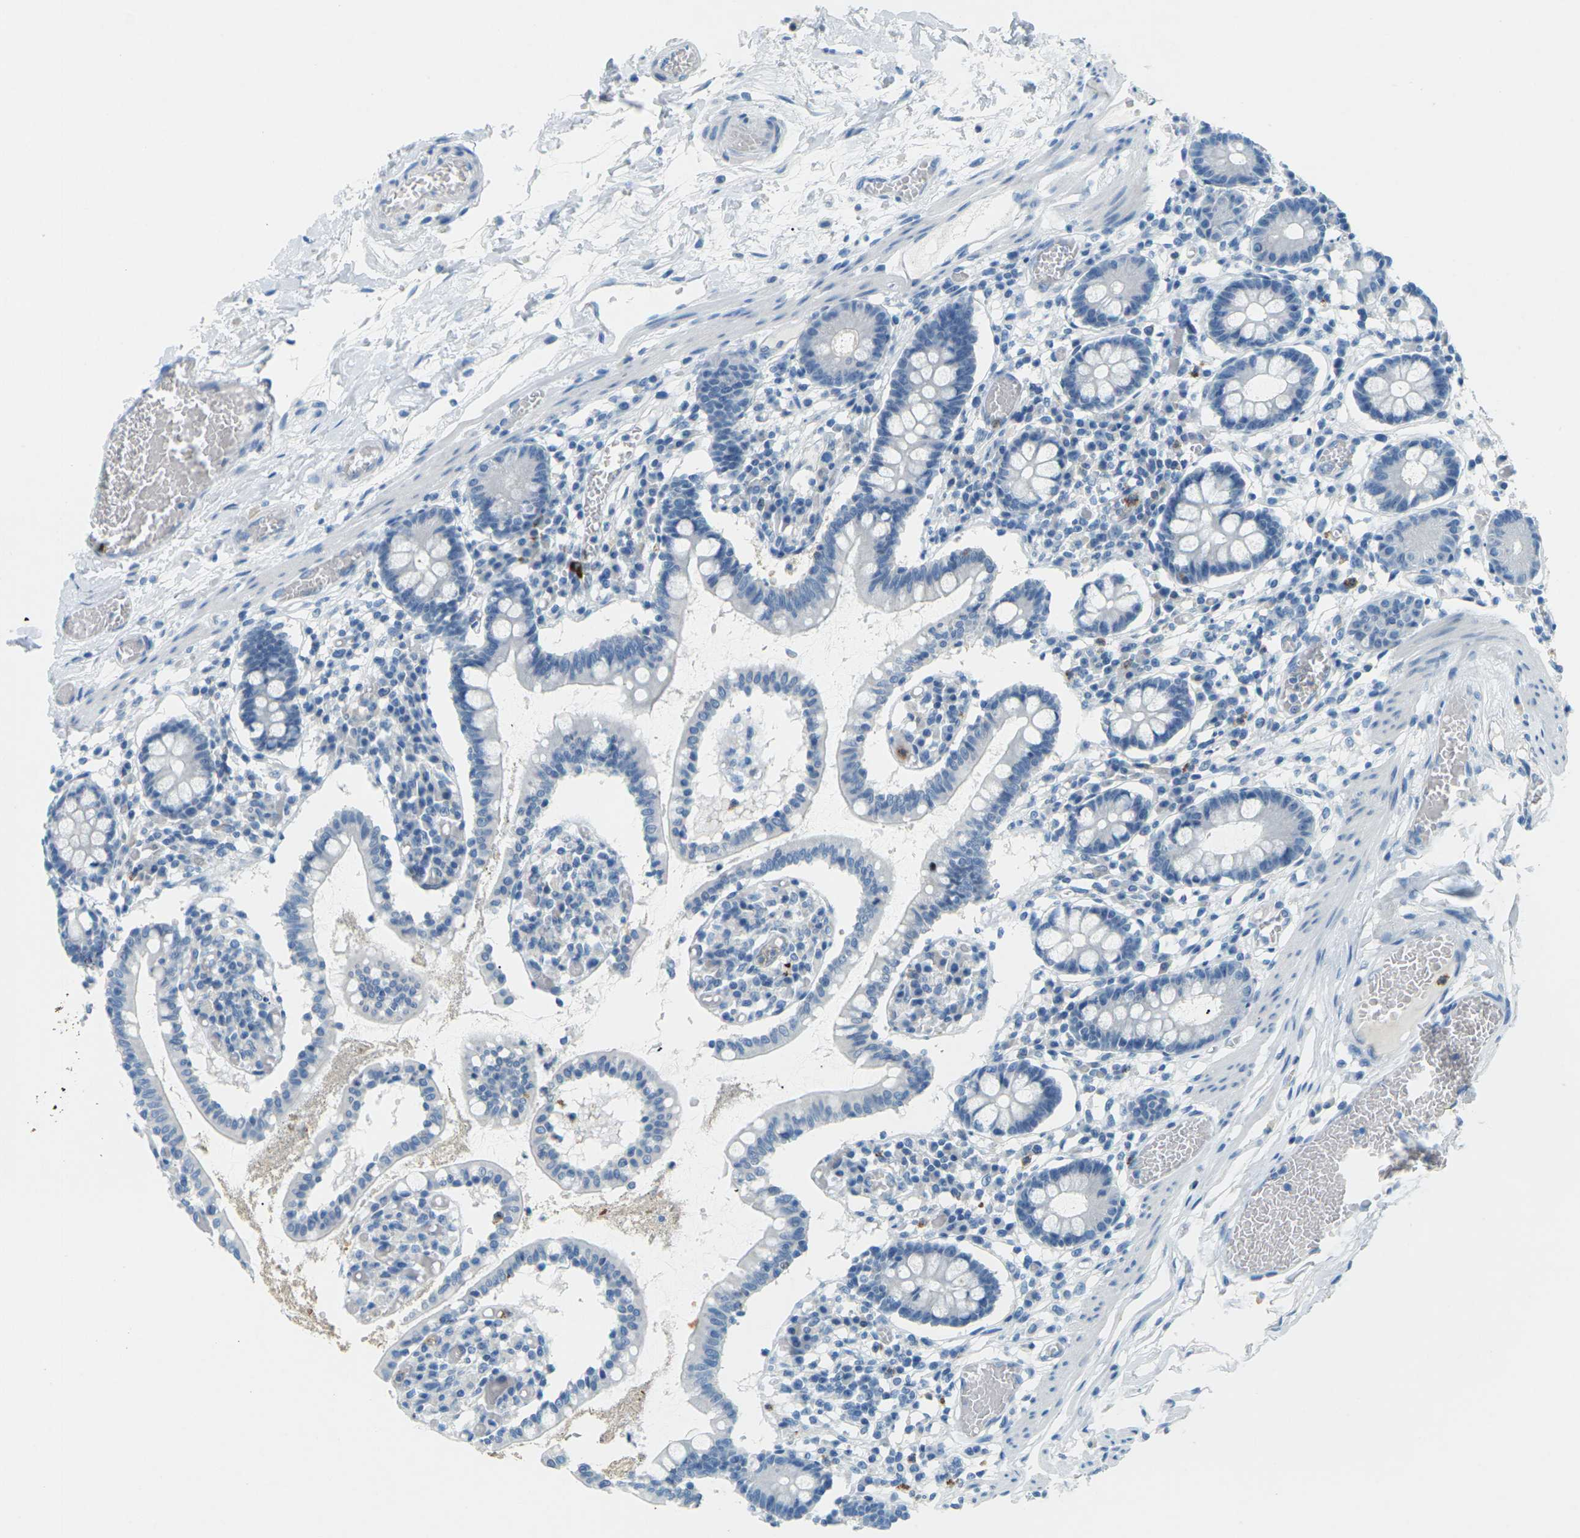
{"staining": {"intensity": "negative", "quantity": "none", "location": "none"}, "tissue": "small intestine", "cell_type": "Glandular cells", "image_type": "normal", "snomed": [{"axis": "morphology", "description": "Normal tissue, NOS"}, {"axis": "topography", "description": "Small intestine"}], "caption": "Protein analysis of unremarkable small intestine shows no significant positivity in glandular cells. The staining was performed using DAB (3,3'-diaminobenzidine) to visualize the protein expression in brown, while the nuclei were stained in blue with hematoxylin (Magnification: 20x).", "gene": "CDH16", "patient": {"sex": "female", "age": 61}}